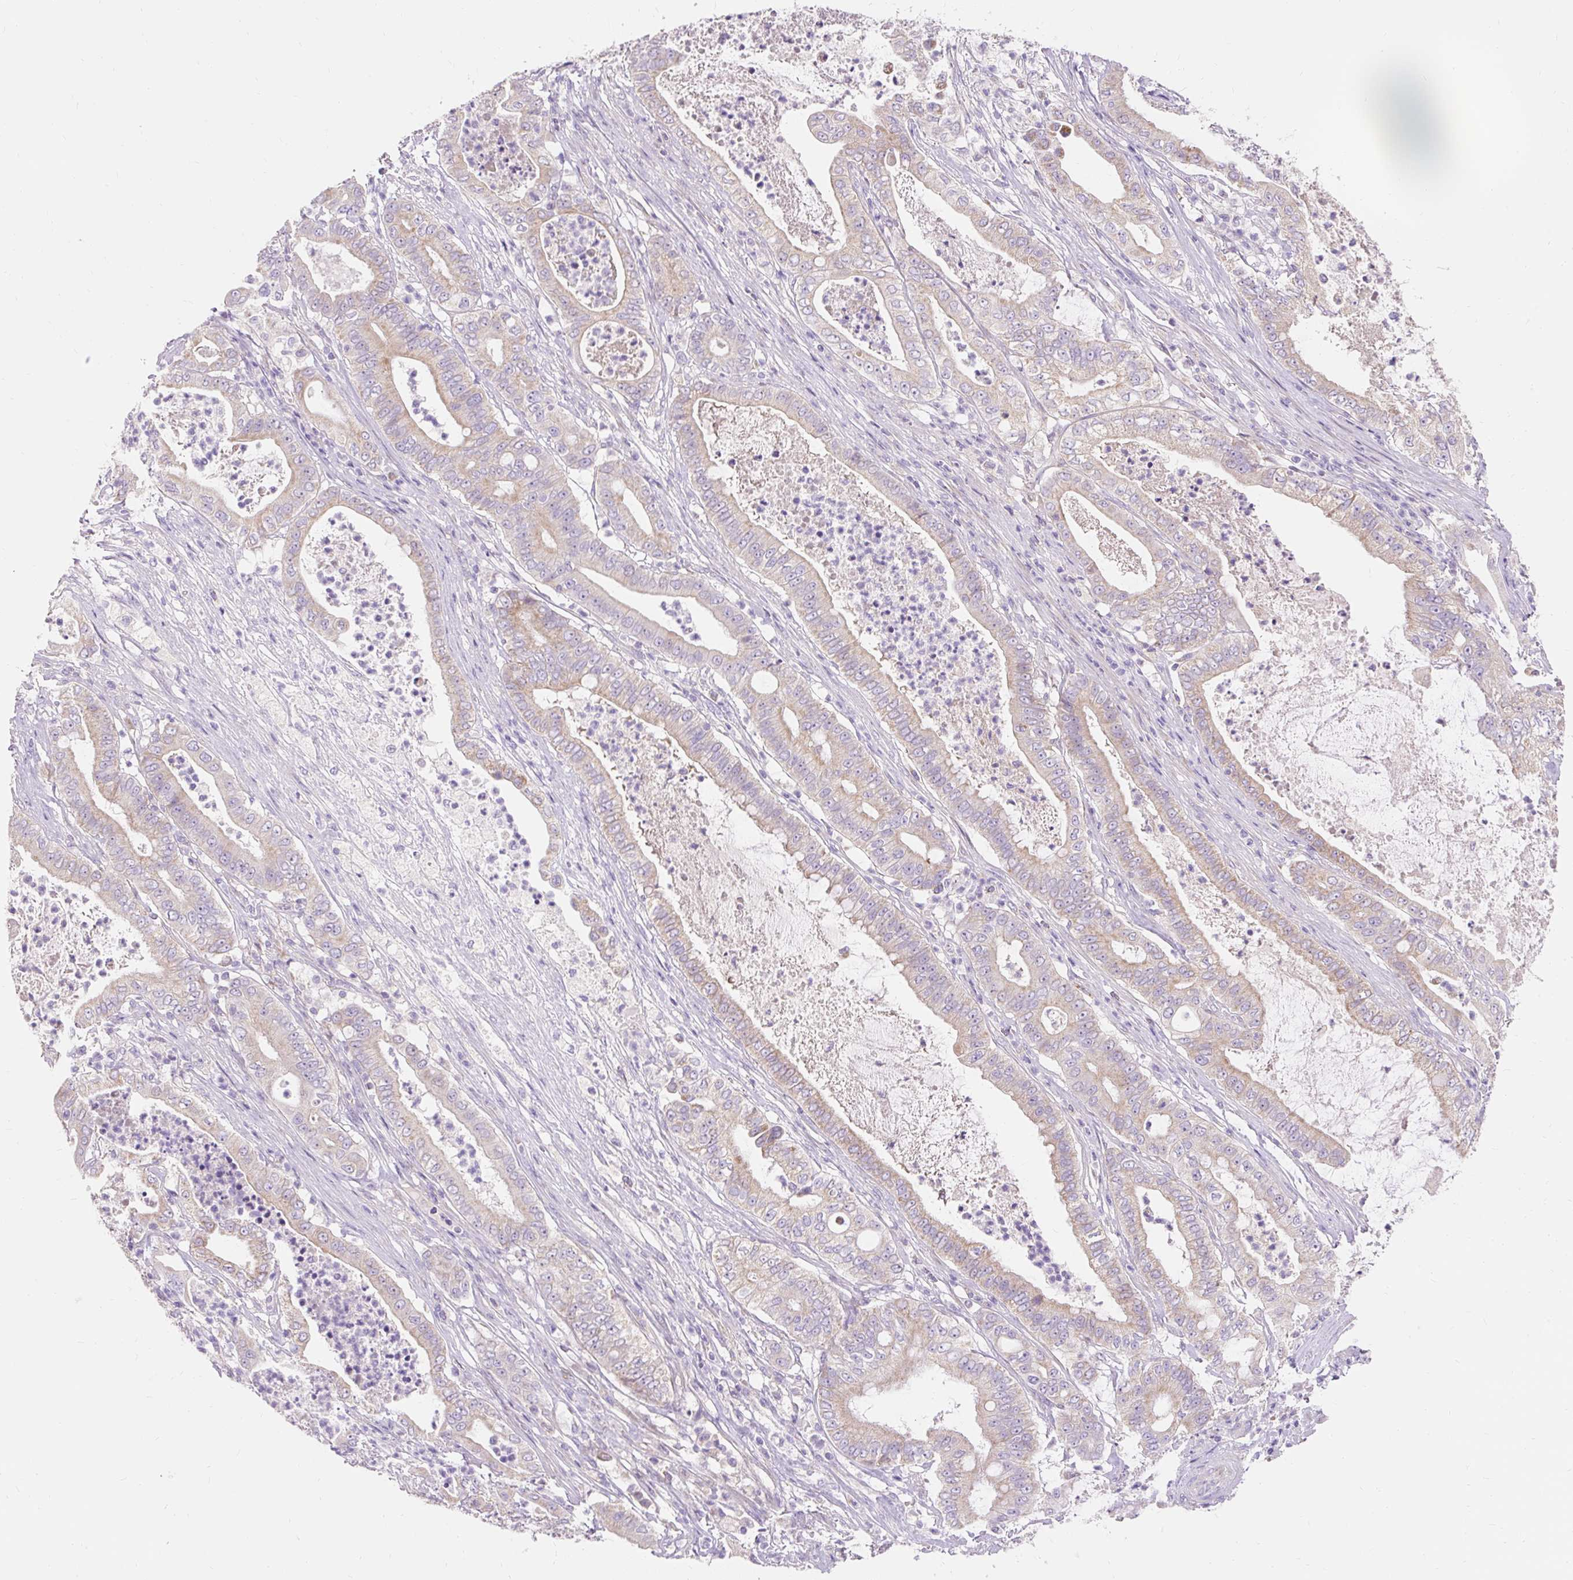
{"staining": {"intensity": "weak", "quantity": "25%-75%", "location": "cytoplasmic/membranous"}, "tissue": "pancreatic cancer", "cell_type": "Tumor cells", "image_type": "cancer", "snomed": [{"axis": "morphology", "description": "Adenocarcinoma, NOS"}, {"axis": "topography", "description": "Pancreas"}], "caption": "Pancreatic adenocarcinoma tissue displays weak cytoplasmic/membranous expression in approximately 25%-75% of tumor cells, visualized by immunohistochemistry.", "gene": "PMAIP1", "patient": {"sex": "male", "age": 71}}